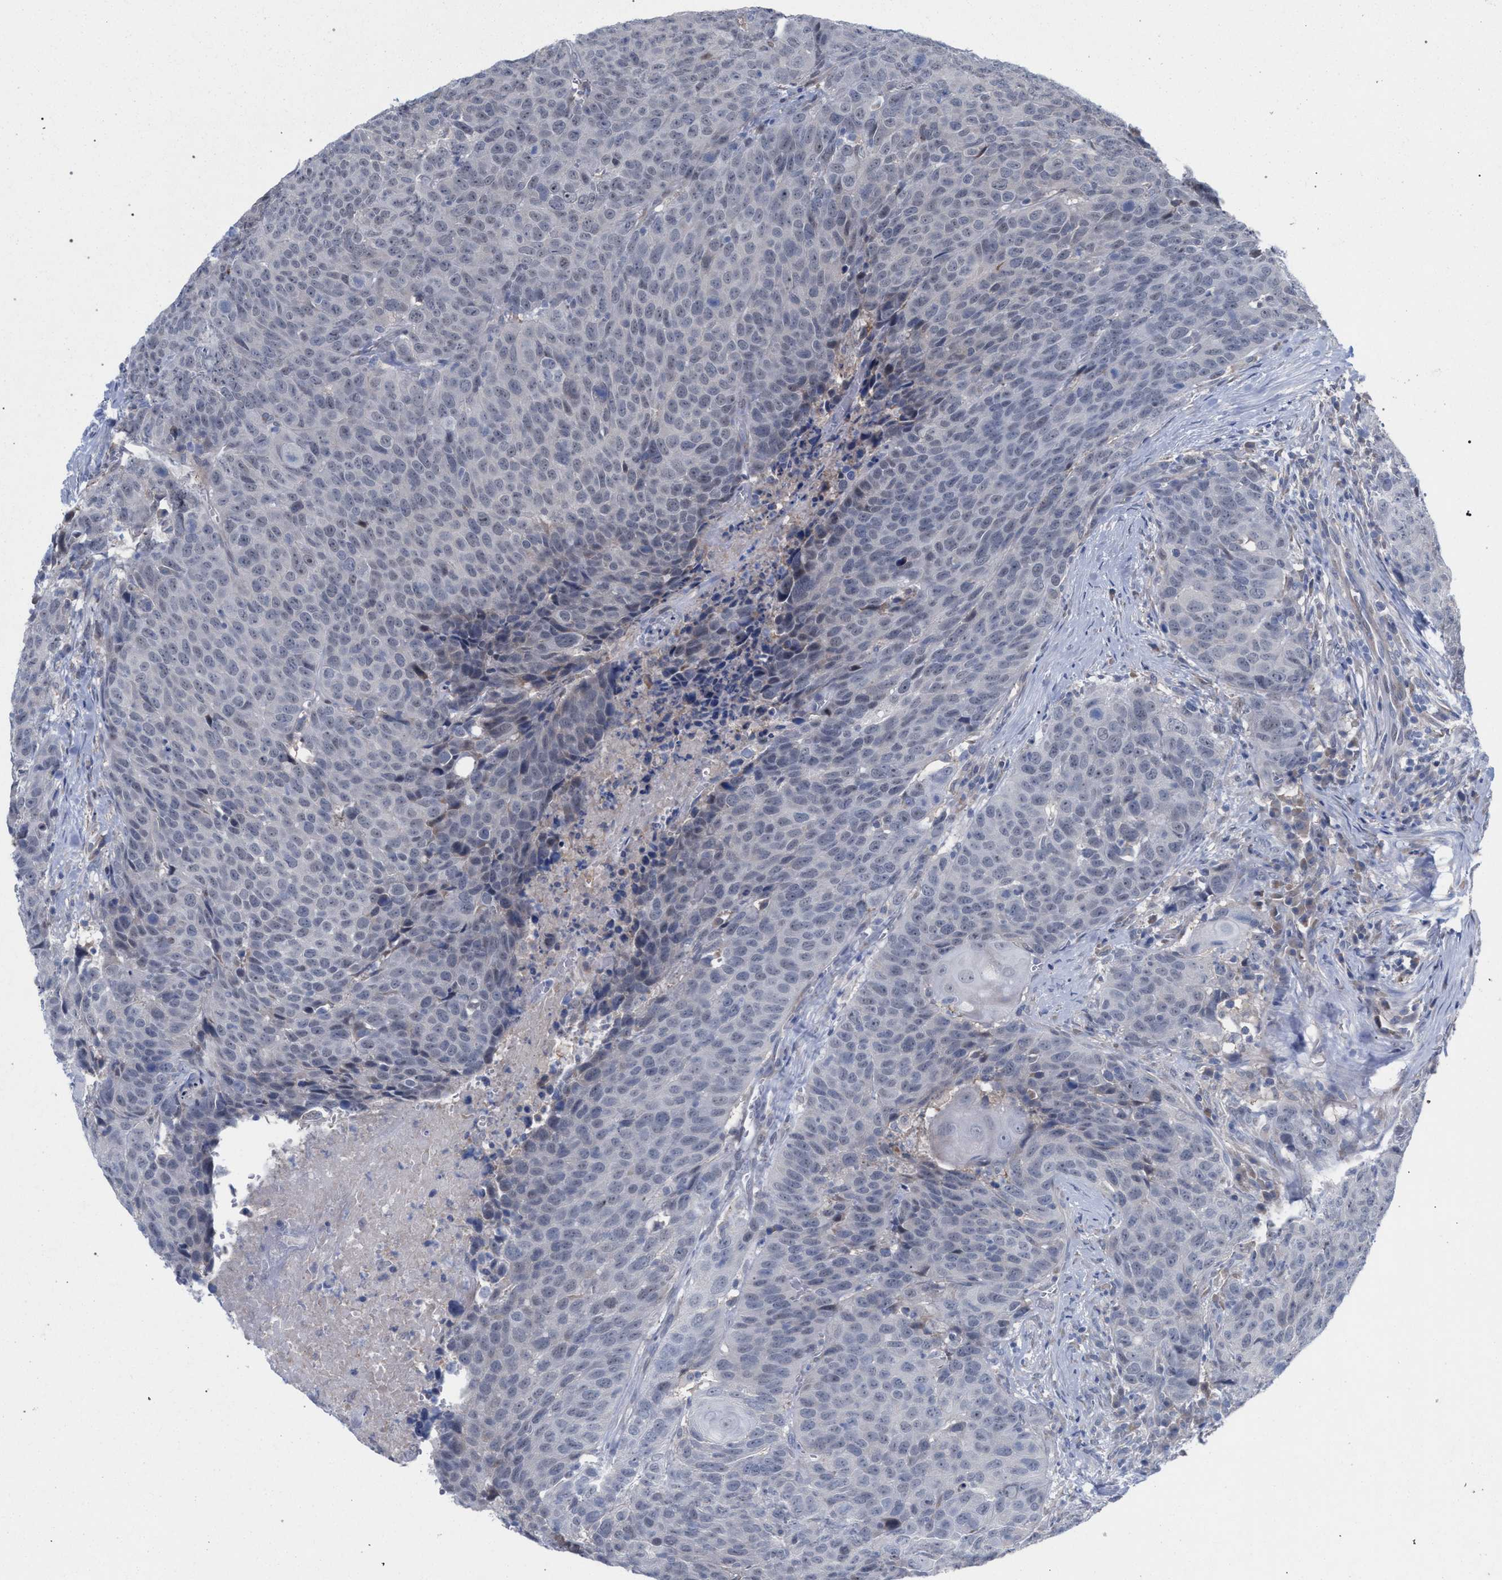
{"staining": {"intensity": "weak", "quantity": "25%-75%", "location": "nuclear"}, "tissue": "head and neck cancer", "cell_type": "Tumor cells", "image_type": "cancer", "snomed": [{"axis": "morphology", "description": "Squamous cell carcinoma, NOS"}, {"axis": "topography", "description": "Head-Neck"}], "caption": "The micrograph shows a brown stain indicating the presence of a protein in the nuclear of tumor cells in squamous cell carcinoma (head and neck).", "gene": "FHOD3", "patient": {"sex": "male", "age": 66}}